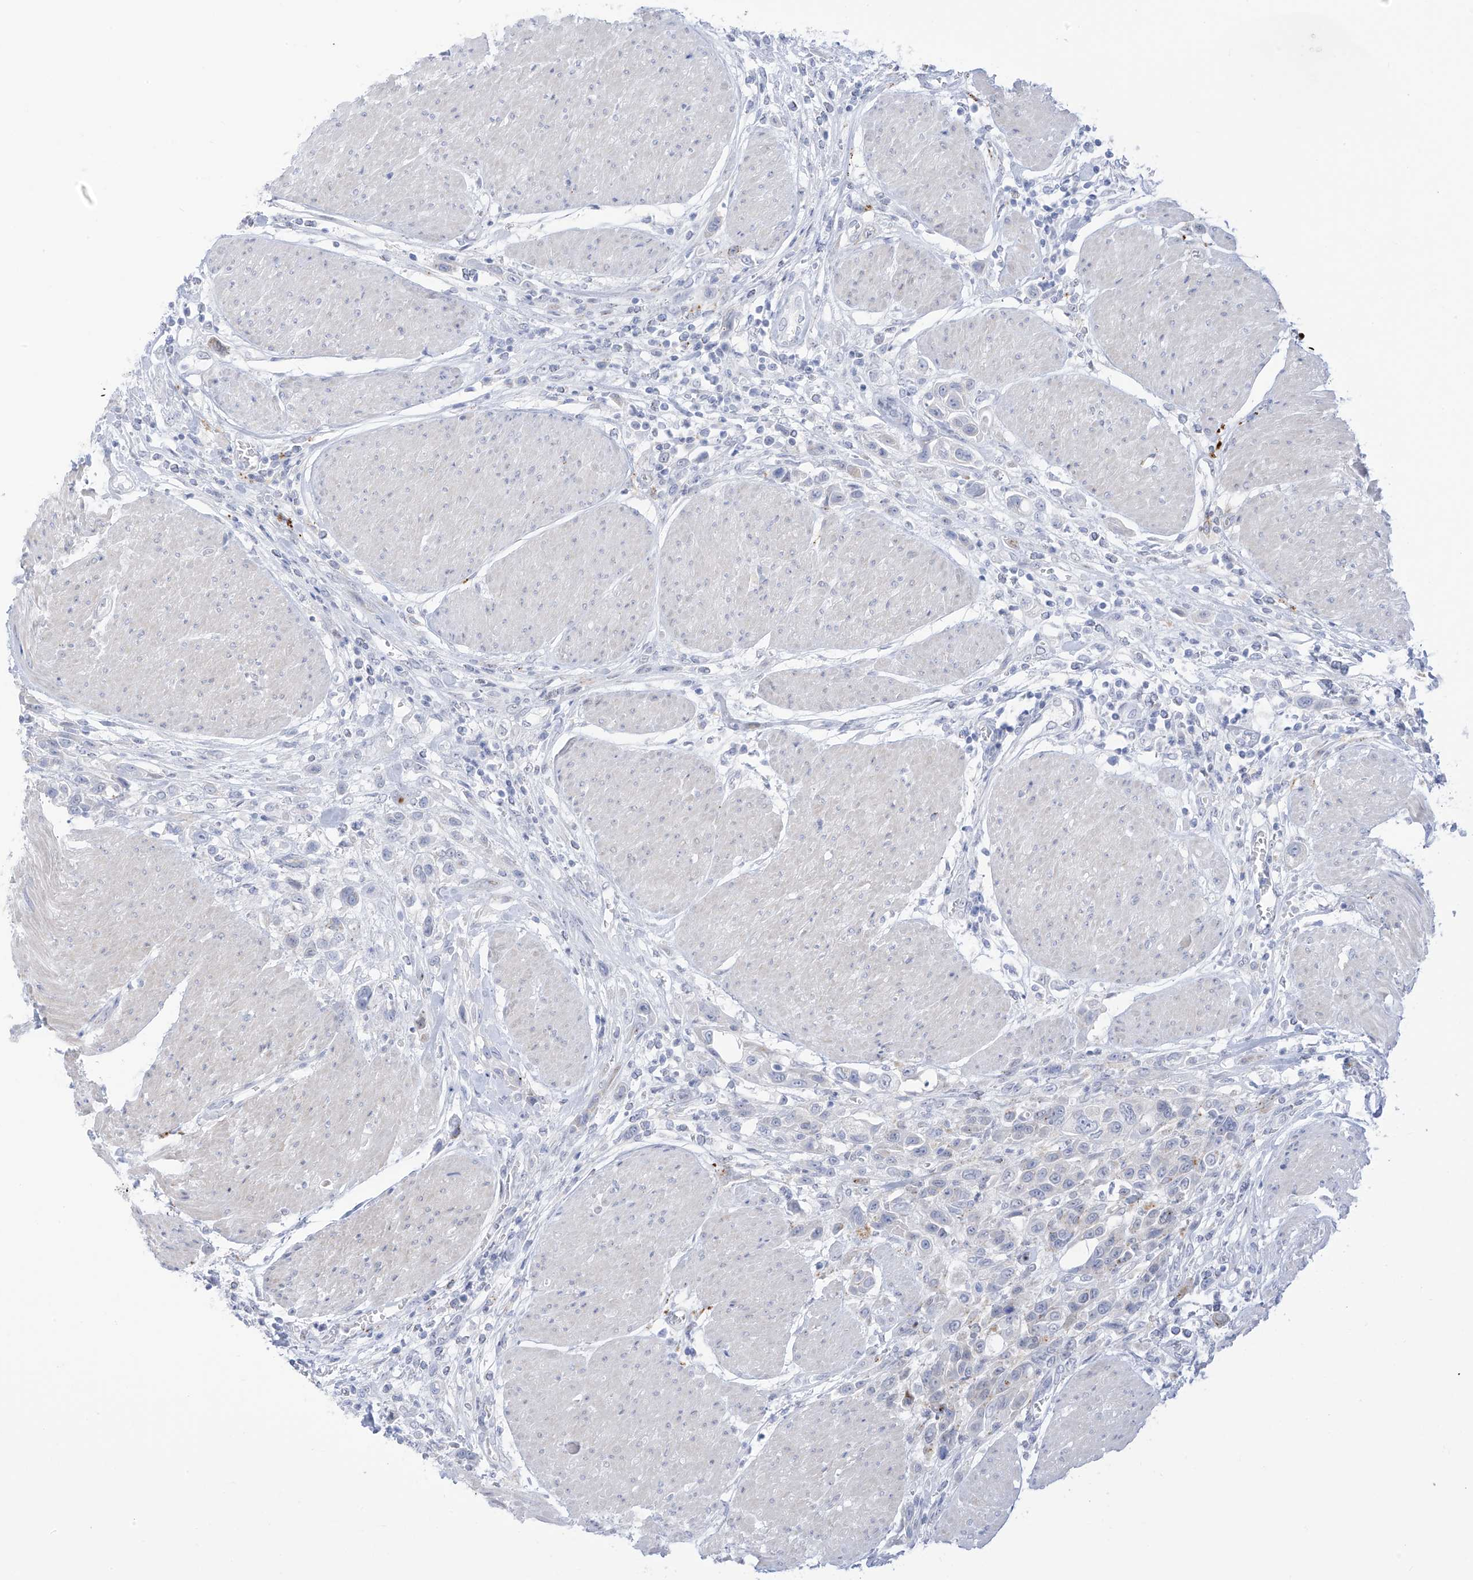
{"staining": {"intensity": "negative", "quantity": "none", "location": "none"}, "tissue": "urothelial cancer", "cell_type": "Tumor cells", "image_type": "cancer", "snomed": [{"axis": "morphology", "description": "Urothelial carcinoma, High grade"}, {"axis": "topography", "description": "Urinary bladder"}], "caption": "A high-resolution image shows immunohistochemistry (IHC) staining of urothelial cancer, which demonstrates no significant expression in tumor cells.", "gene": "PSPH", "patient": {"sex": "male", "age": 50}}